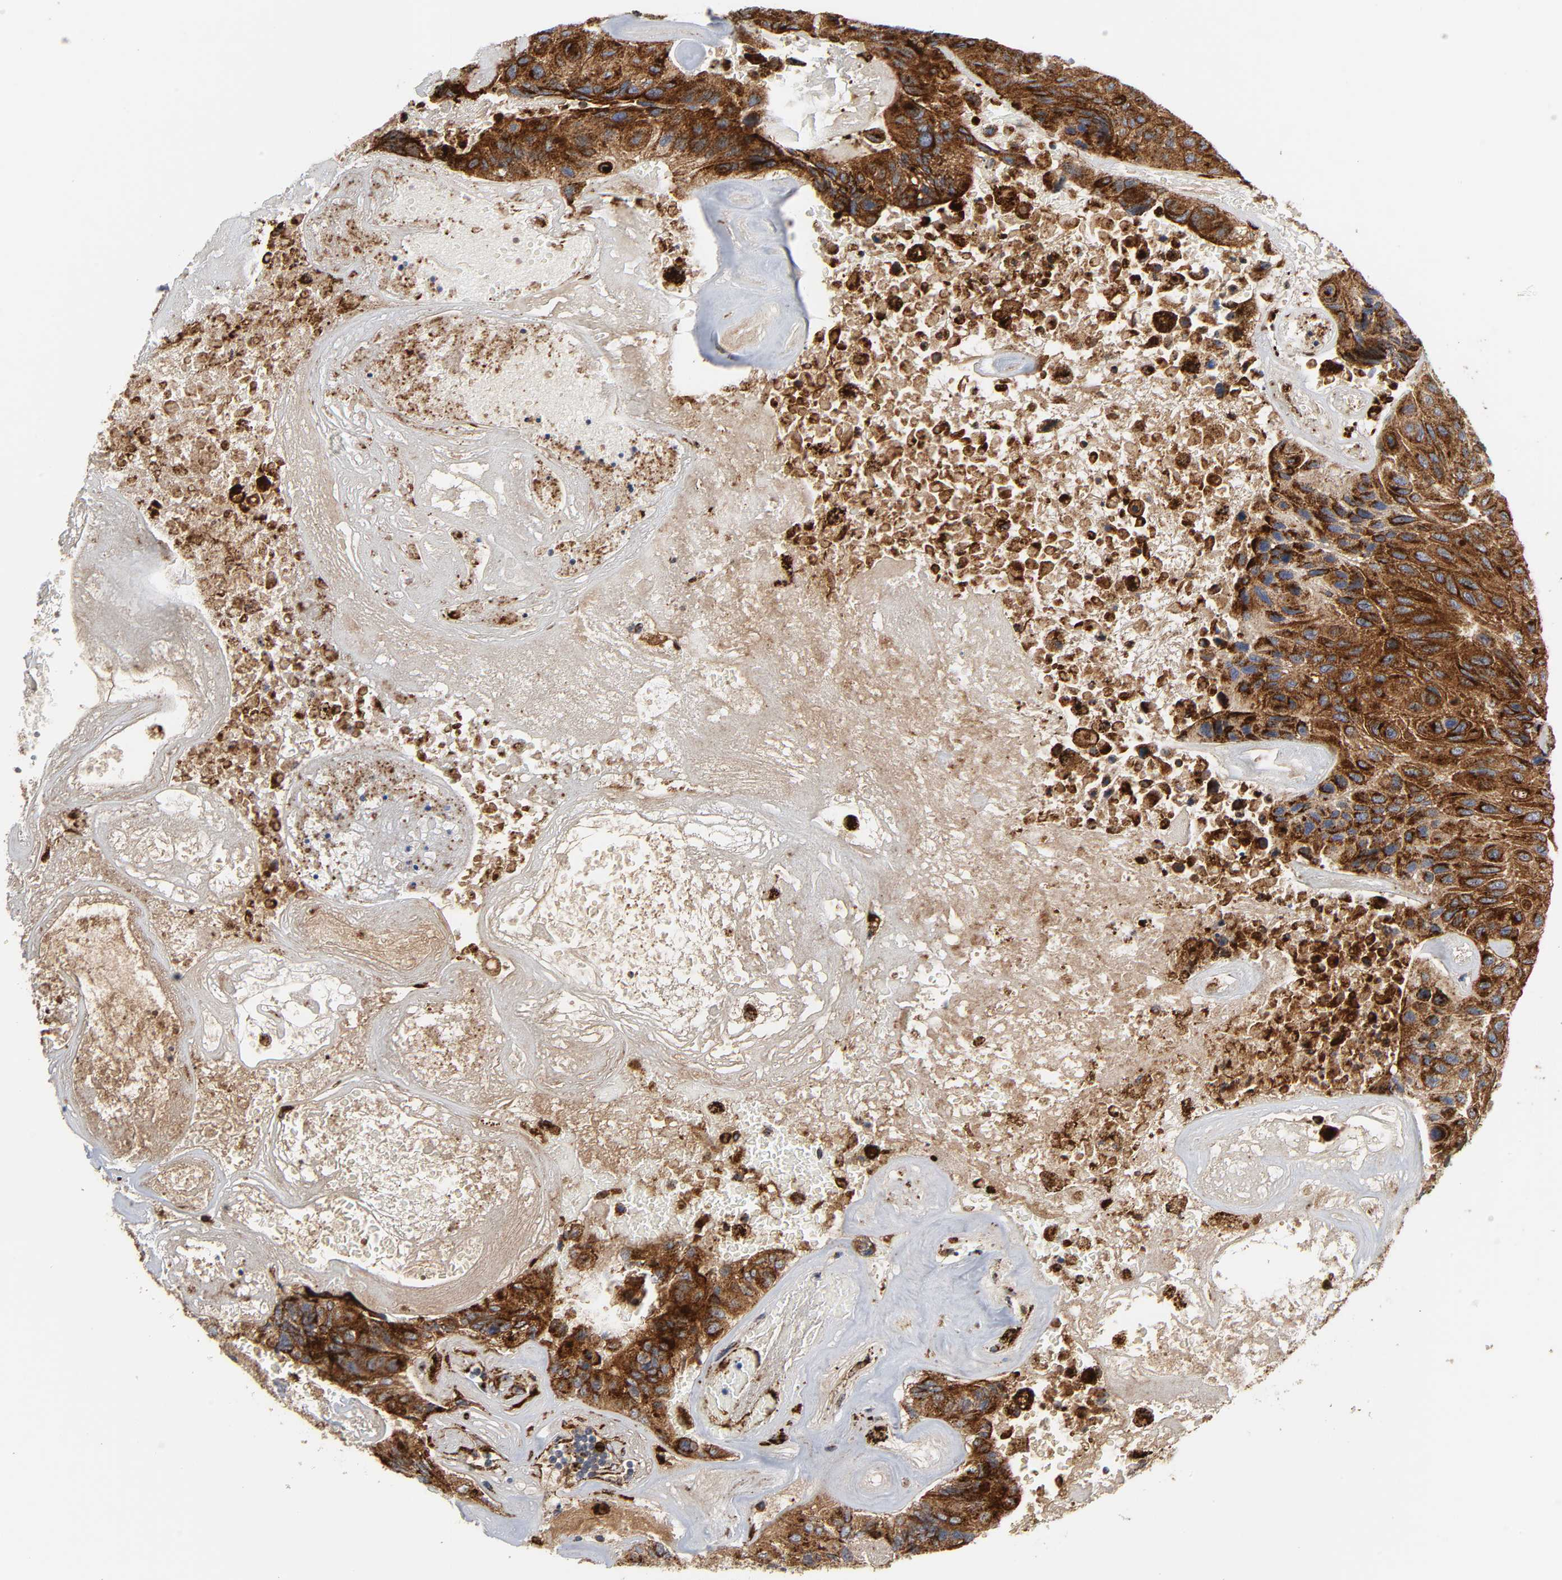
{"staining": {"intensity": "strong", "quantity": ">75%", "location": "cytoplasmic/membranous"}, "tissue": "urothelial cancer", "cell_type": "Tumor cells", "image_type": "cancer", "snomed": [{"axis": "morphology", "description": "Urothelial carcinoma, High grade"}, {"axis": "topography", "description": "Urinary bladder"}], "caption": "Protein expression analysis of human high-grade urothelial carcinoma reveals strong cytoplasmic/membranous staining in approximately >75% of tumor cells.", "gene": "PSAP", "patient": {"sex": "male", "age": 66}}